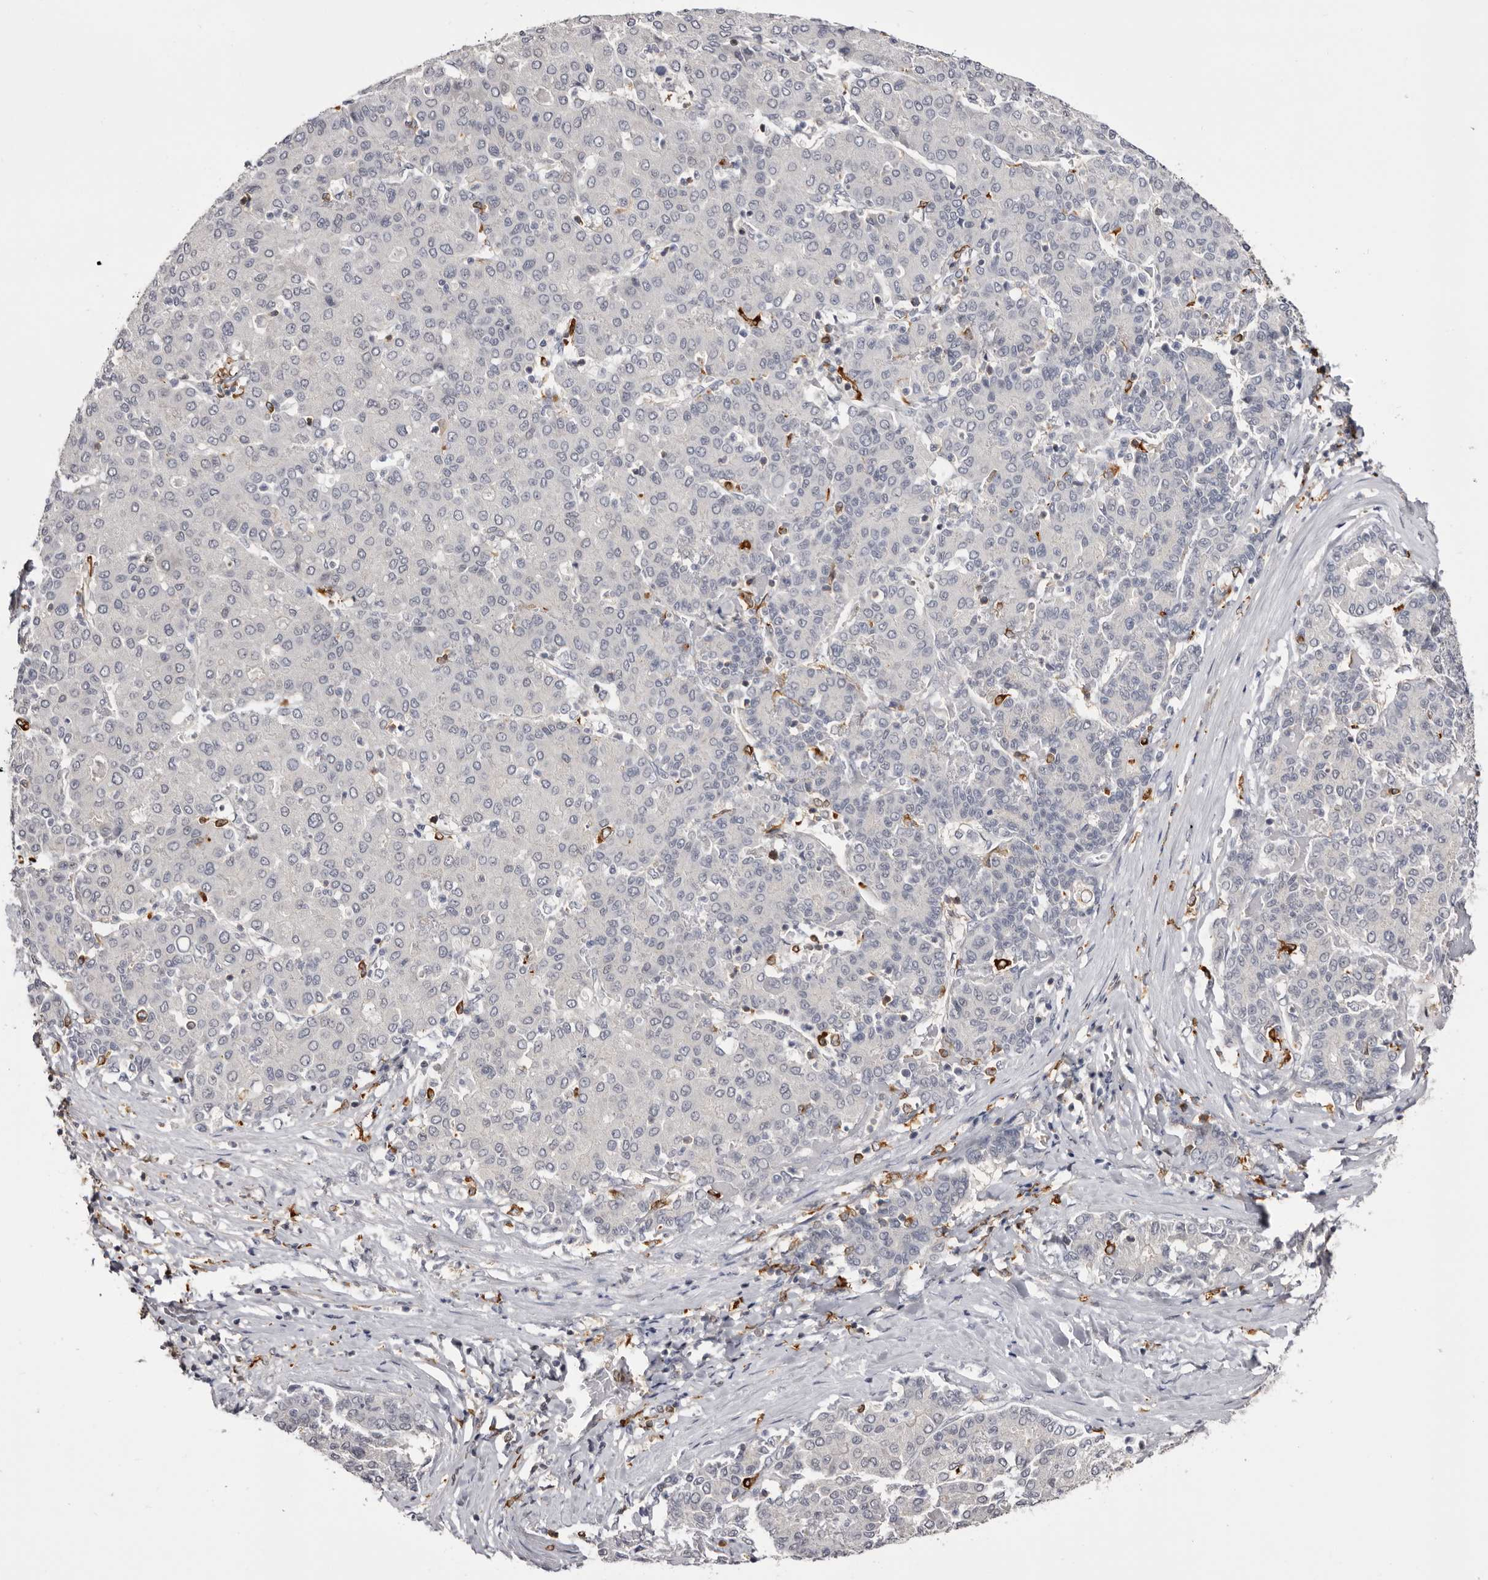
{"staining": {"intensity": "negative", "quantity": "none", "location": "none"}, "tissue": "liver cancer", "cell_type": "Tumor cells", "image_type": "cancer", "snomed": [{"axis": "morphology", "description": "Carcinoma, Hepatocellular, NOS"}, {"axis": "topography", "description": "Liver"}], "caption": "Micrograph shows no protein expression in tumor cells of liver hepatocellular carcinoma tissue.", "gene": "TNNI1", "patient": {"sex": "male", "age": 65}}